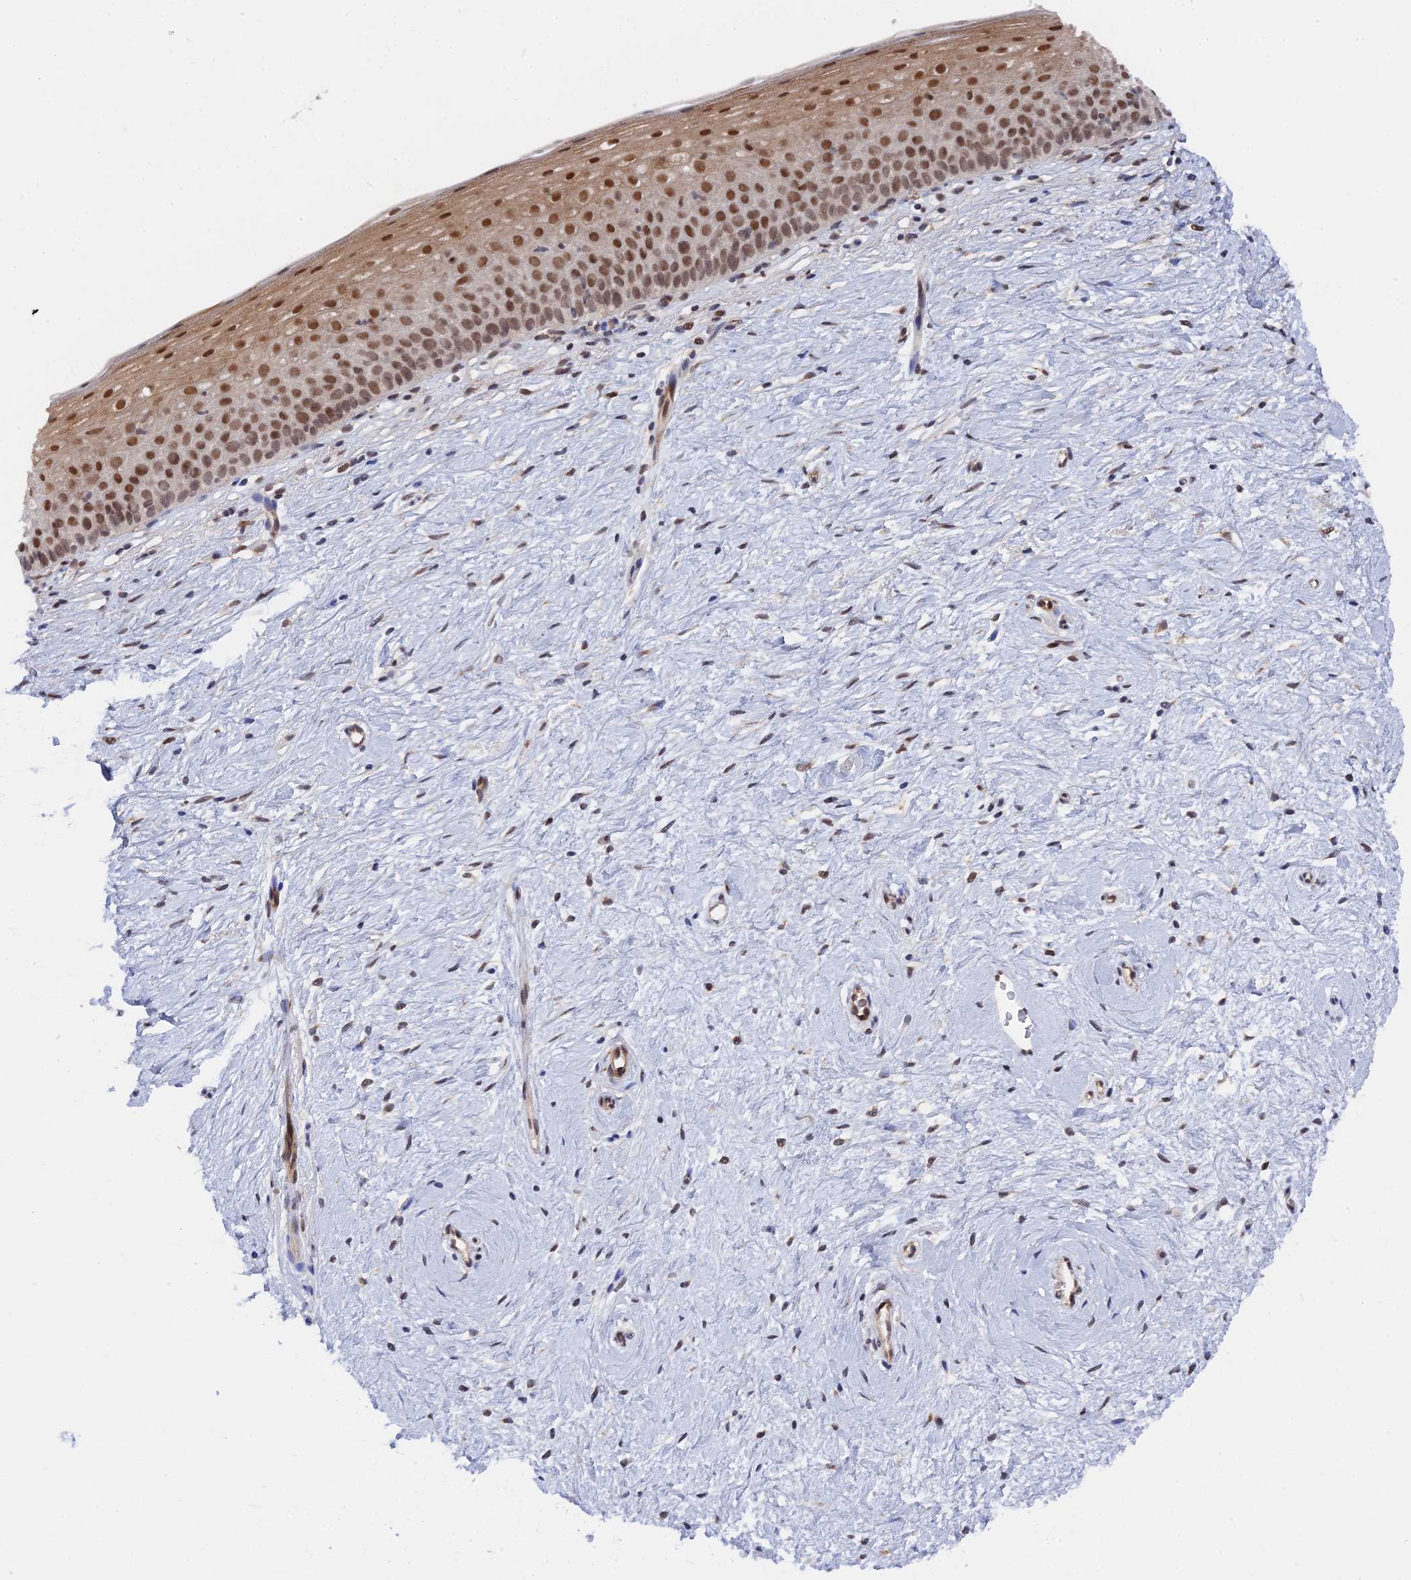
{"staining": {"intensity": "moderate", "quantity": ">75%", "location": "nuclear"}, "tissue": "cervix", "cell_type": "Glandular cells", "image_type": "normal", "snomed": [{"axis": "morphology", "description": "Normal tissue, NOS"}, {"axis": "topography", "description": "Cervix"}], "caption": "Cervix stained for a protein reveals moderate nuclear positivity in glandular cells. The staining is performed using DAB (3,3'-diaminobenzidine) brown chromogen to label protein expression. The nuclei are counter-stained blue using hematoxylin.", "gene": "CCDC85A", "patient": {"sex": "female", "age": 57}}